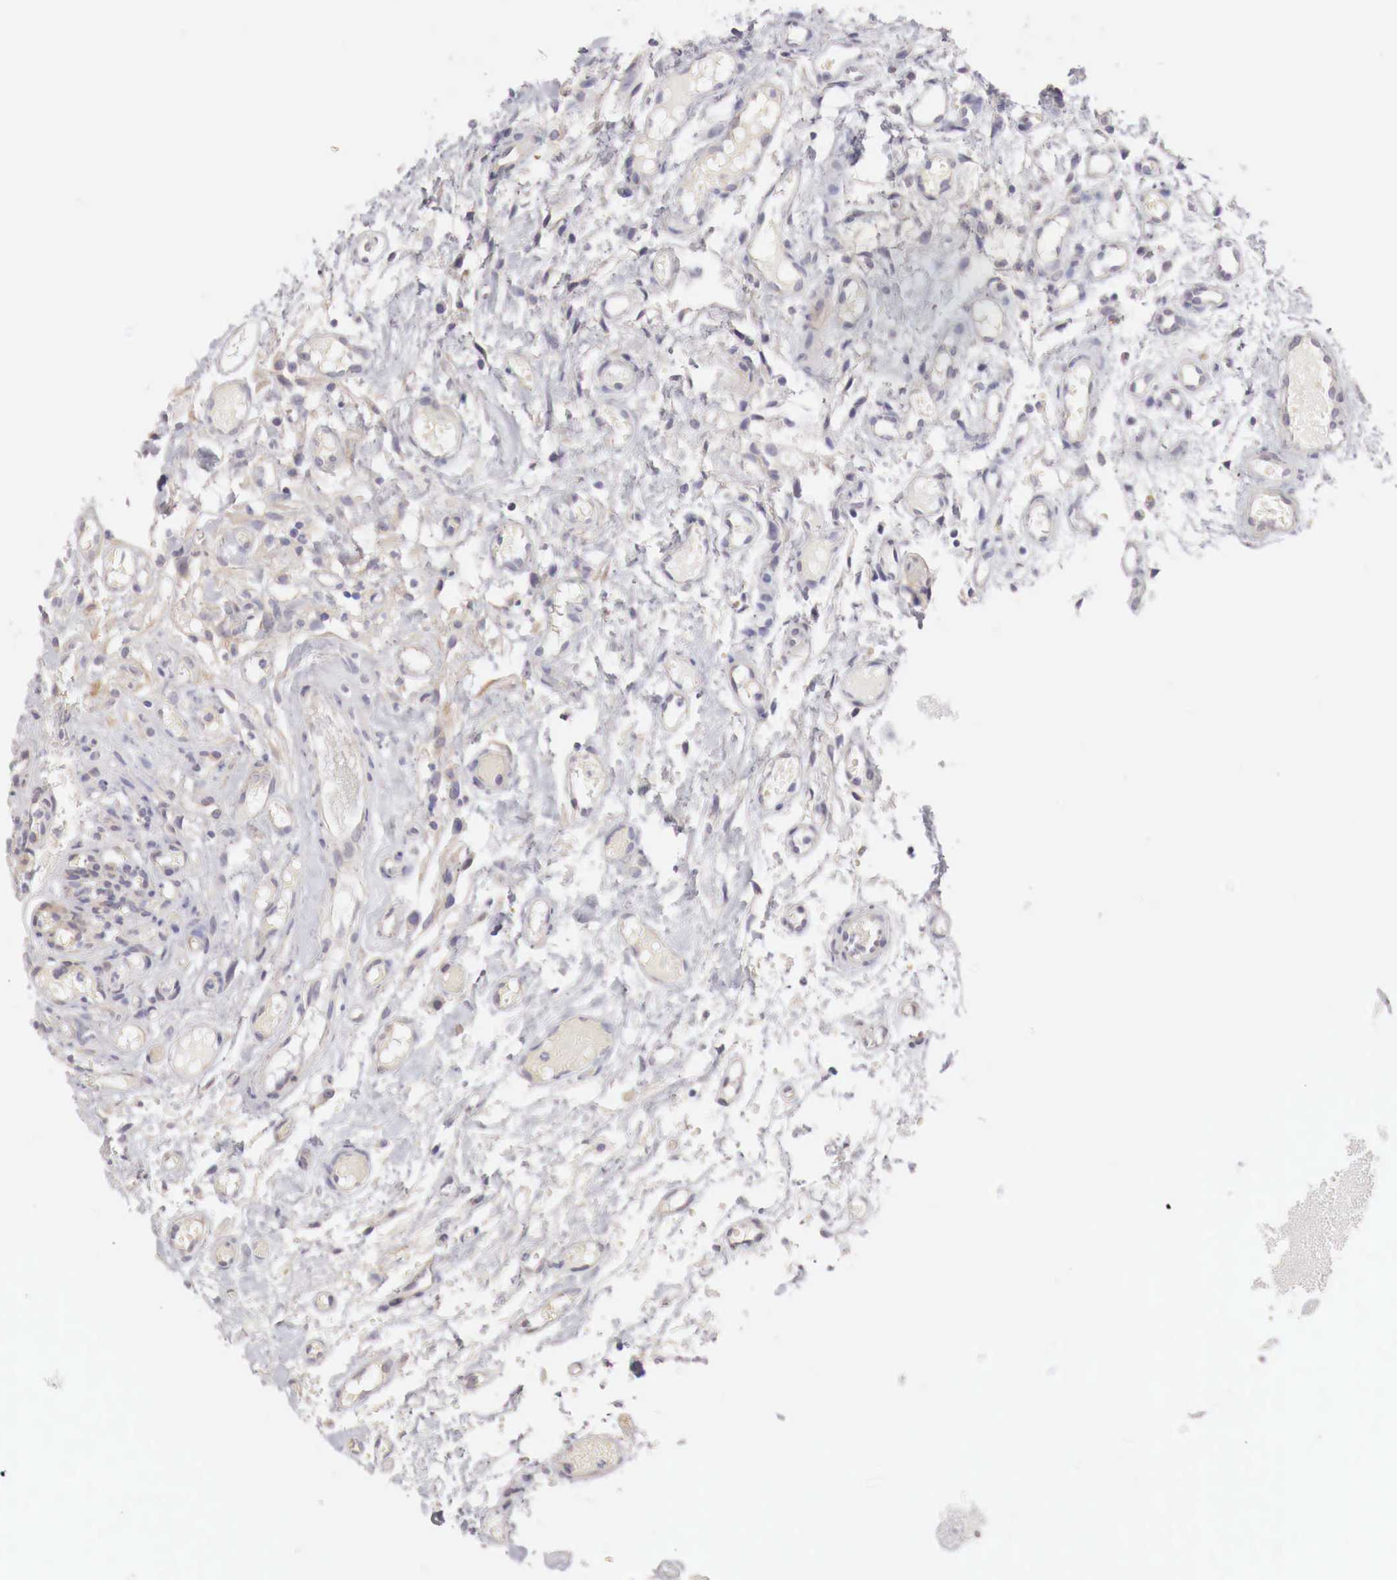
{"staining": {"intensity": "weak", "quantity": "<25%", "location": "cytoplasmic/membranous"}, "tissue": "glioma", "cell_type": "Tumor cells", "image_type": "cancer", "snomed": [{"axis": "morphology", "description": "Glioma, malignant, High grade"}, {"axis": "topography", "description": "Brain"}], "caption": "A photomicrograph of malignant glioma (high-grade) stained for a protein exhibits no brown staining in tumor cells.", "gene": "NSDHL", "patient": {"sex": "male", "age": 77}}